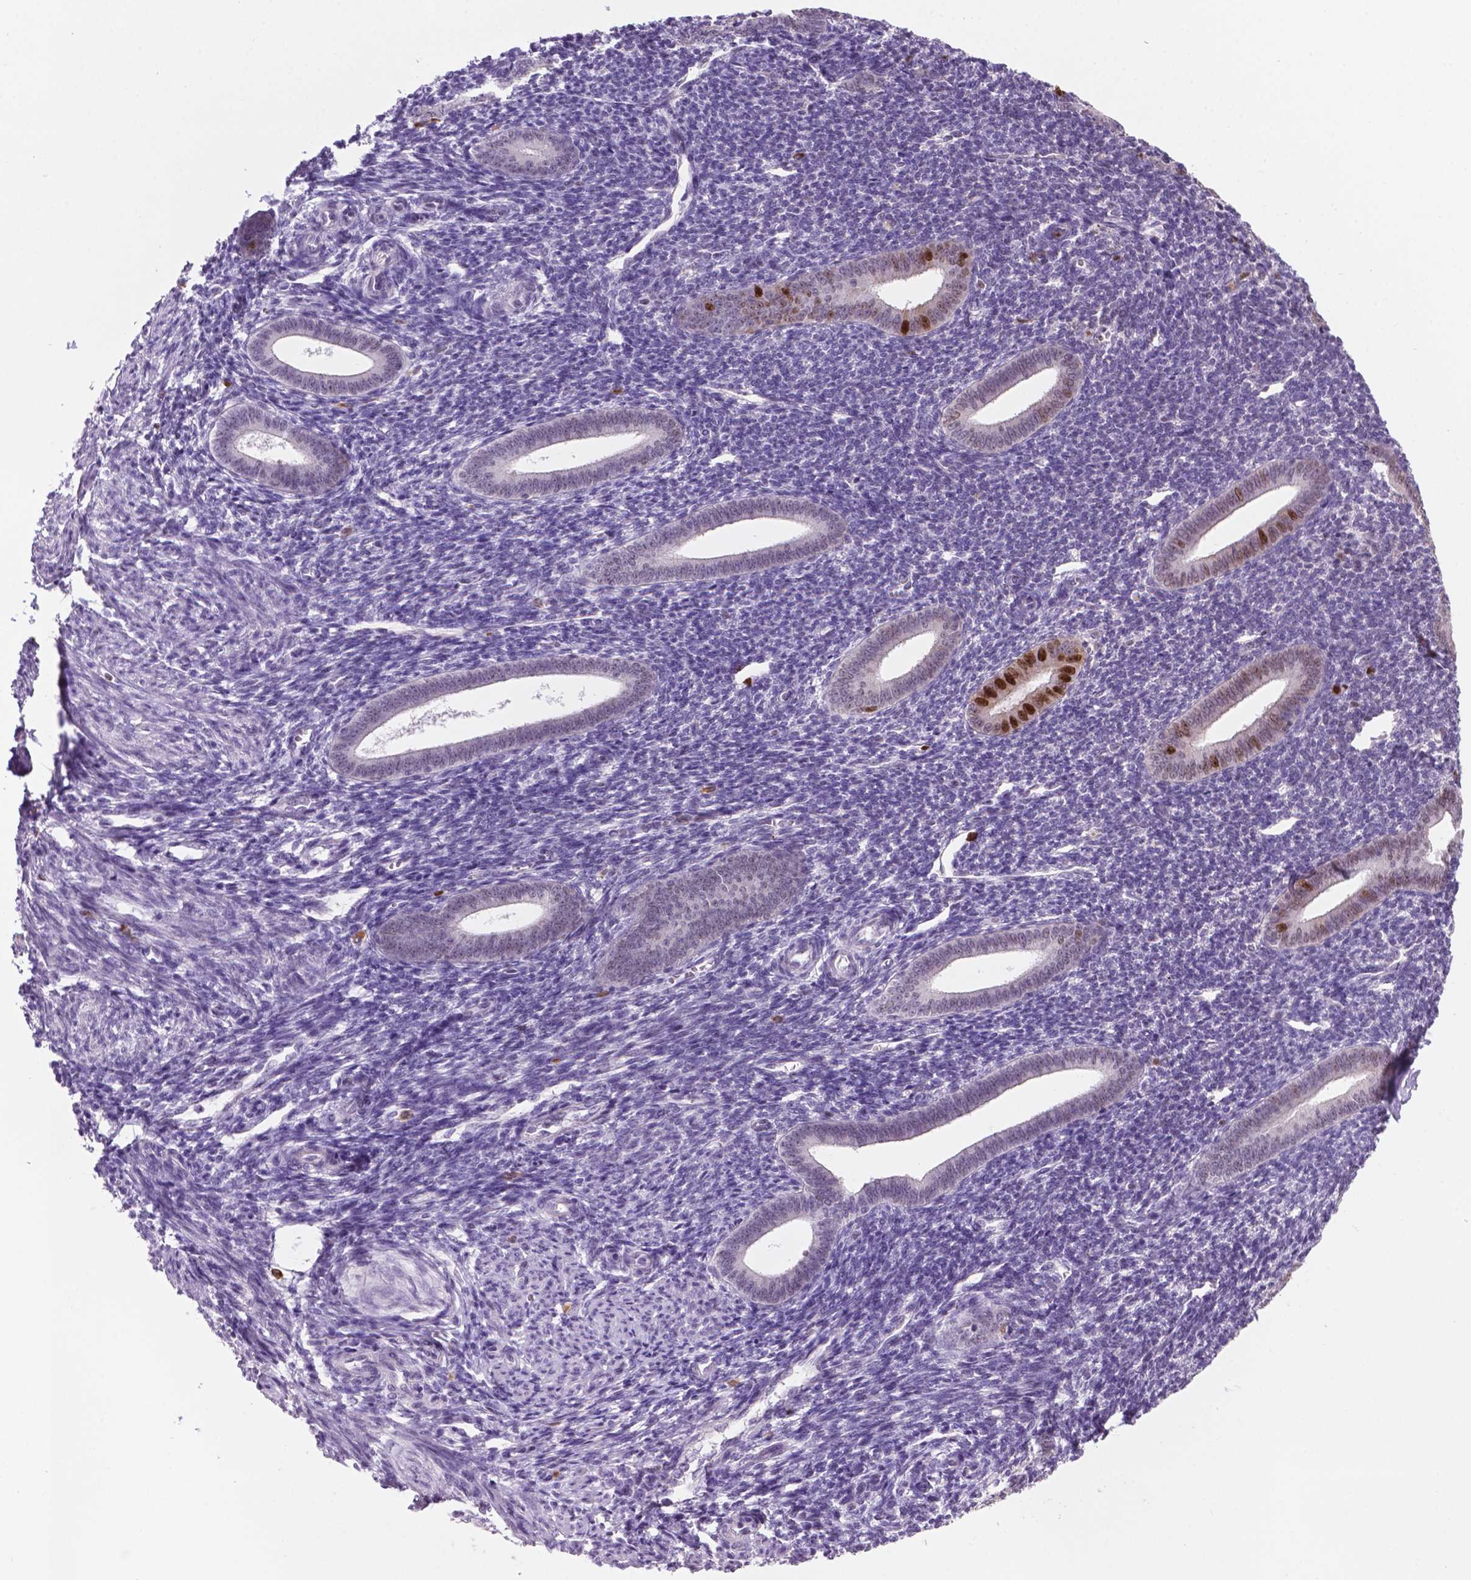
{"staining": {"intensity": "strong", "quantity": "<25%", "location": "nuclear"}, "tissue": "endometrium", "cell_type": "Cells in endometrial stroma", "image_type": "normal", "snomed": [{"axis": "morphology", "description": "Normal tissue, NOS"}, {"axis": "topography", "description": "Endometrium"}], "caption": "High-power microscopy captured an immunohistochemistry histopathology image of normal endometrium, revealing strong nuclear staining in approximately <25% of cells in endometrial stroma.", "gene": "NCAPH2", "patient": {"sex": "female", "age": 25}}